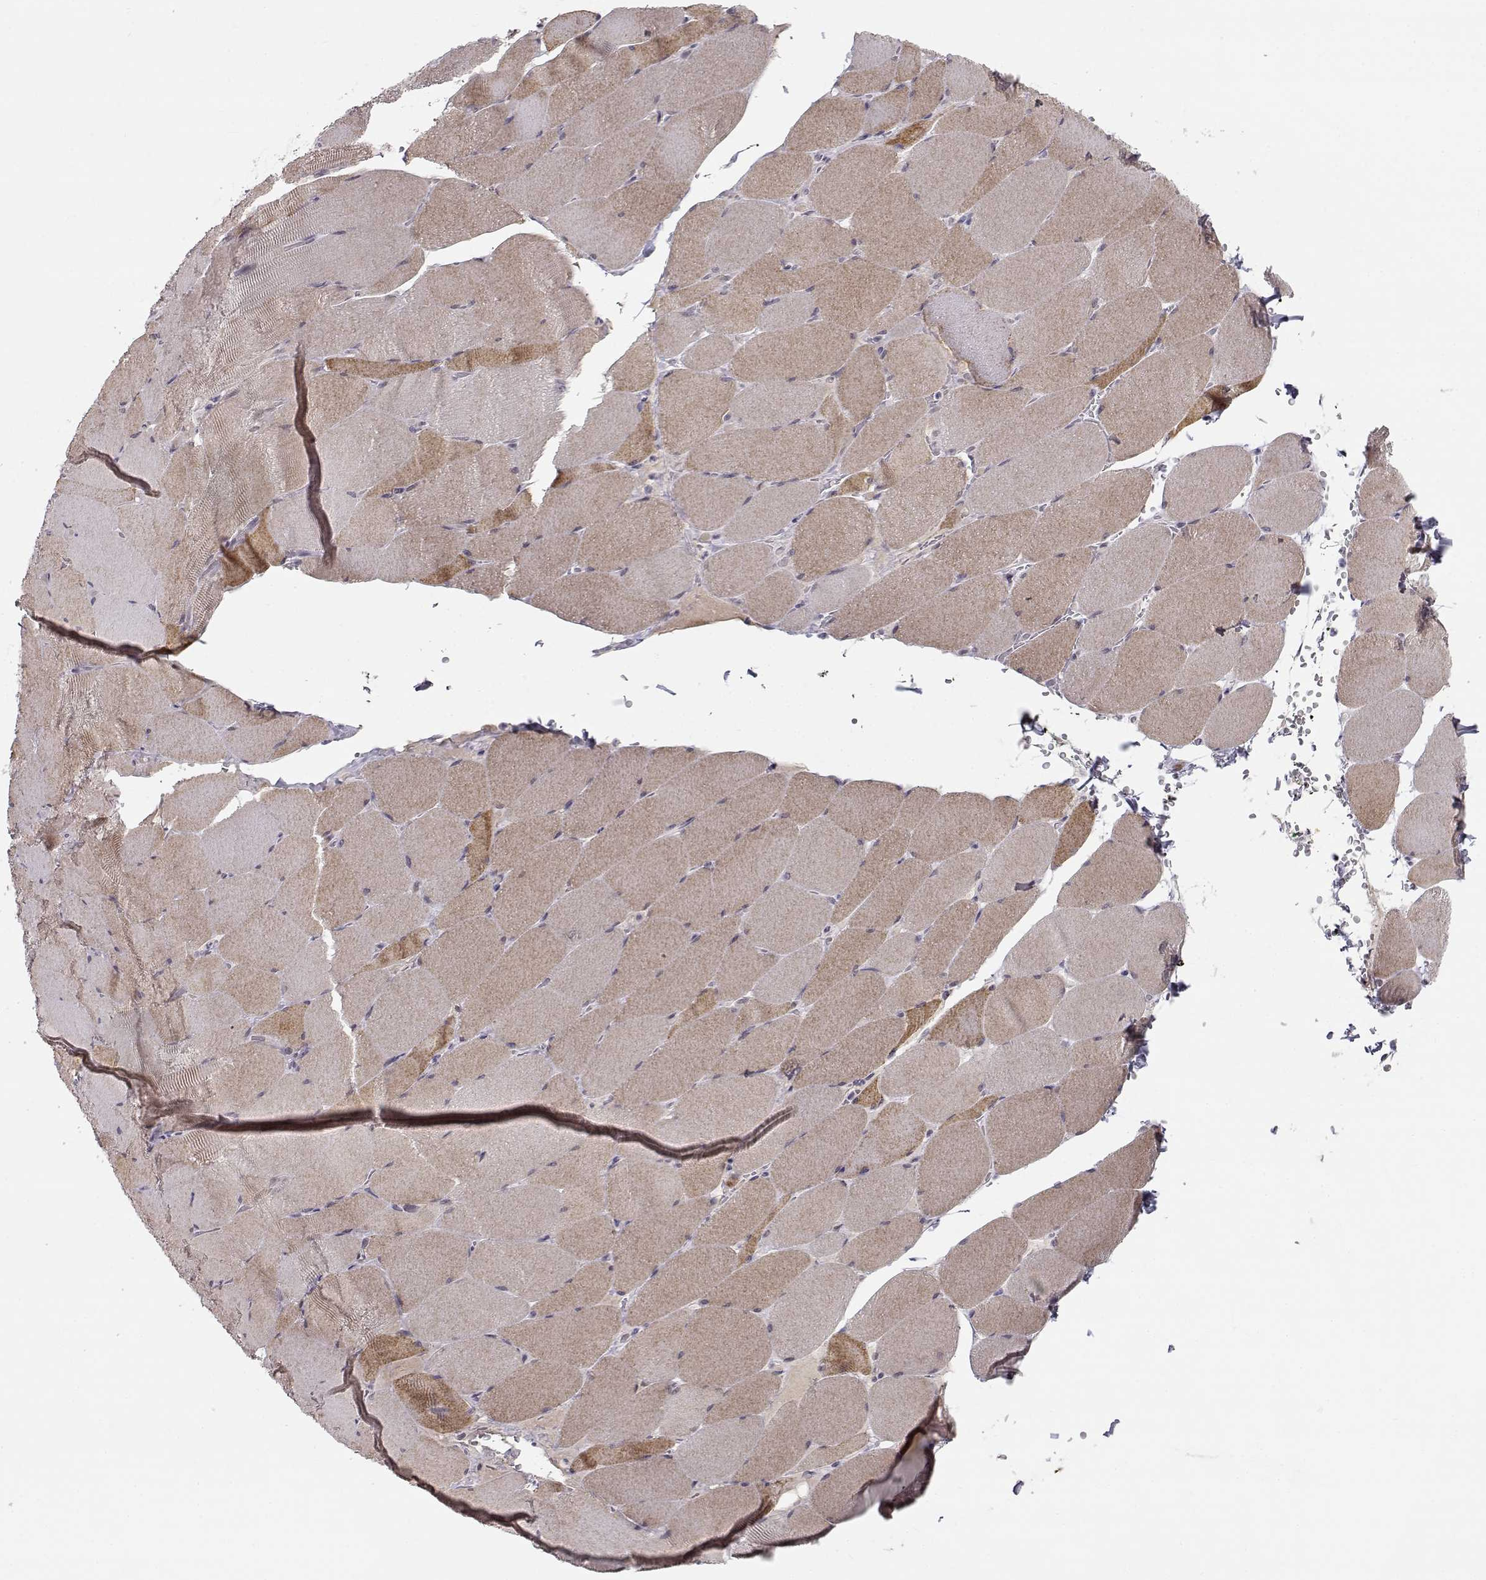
{"staining": {"intensity": "weak", "quantity": "25%-75%", "location": "cytoplasmic/membranous"}, "tissue": "skeletal muscle", "cell_type": "Myocytes", "image_type": "normal", "snomed": [{"axis": "morphology", "description": "Normal tissue, NOS"}, {"axis": "topography", "description": "Skeletal muscle"}], "caption": "Myocytes exhibit weak cytoplasmic/membranous staining in about 25%-75% of cells in unremarkable skeletal muscle.", "gene": "C16orf86", "patient": {"sex": "male", "age": 56}}